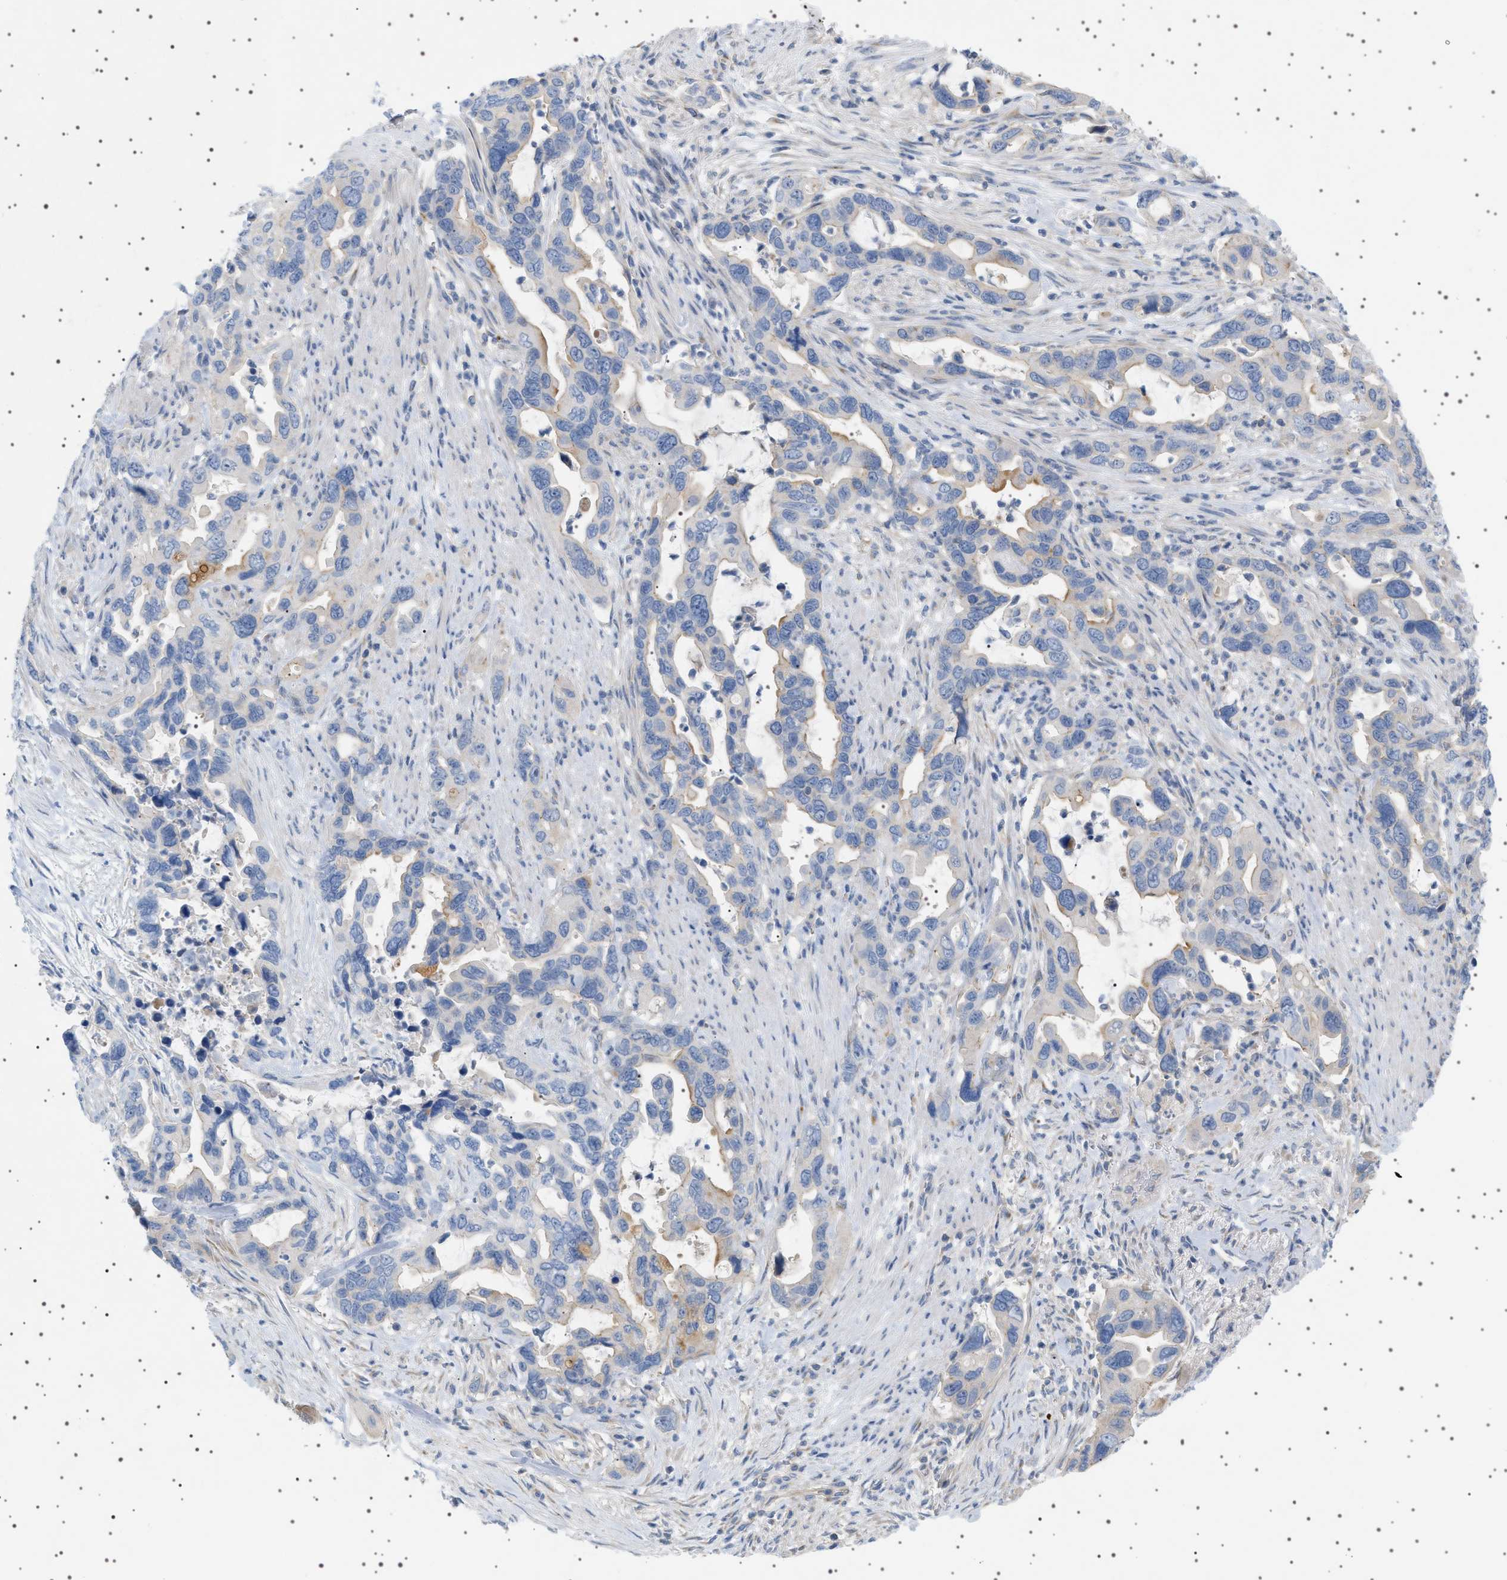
{"staining": {"intensity": "negative", "quantity": "none", "location": "none"}, "tissue": "pancreatic cancer", "cell_type": "Tumor cells", "image_type": "cancer", "snomed": [{"axis": "morphology", "description": "Adenocarcinoma, NOS"}, {"axis": "topography", "description": "Pancreas"}], "caption": "Pancreatic adenocarcinoma was stained to show a protein in brown. There is no significant positivity in tumor cells.", "gene": "ADCY10", "patient": {"sex": "female", "age": 70}}